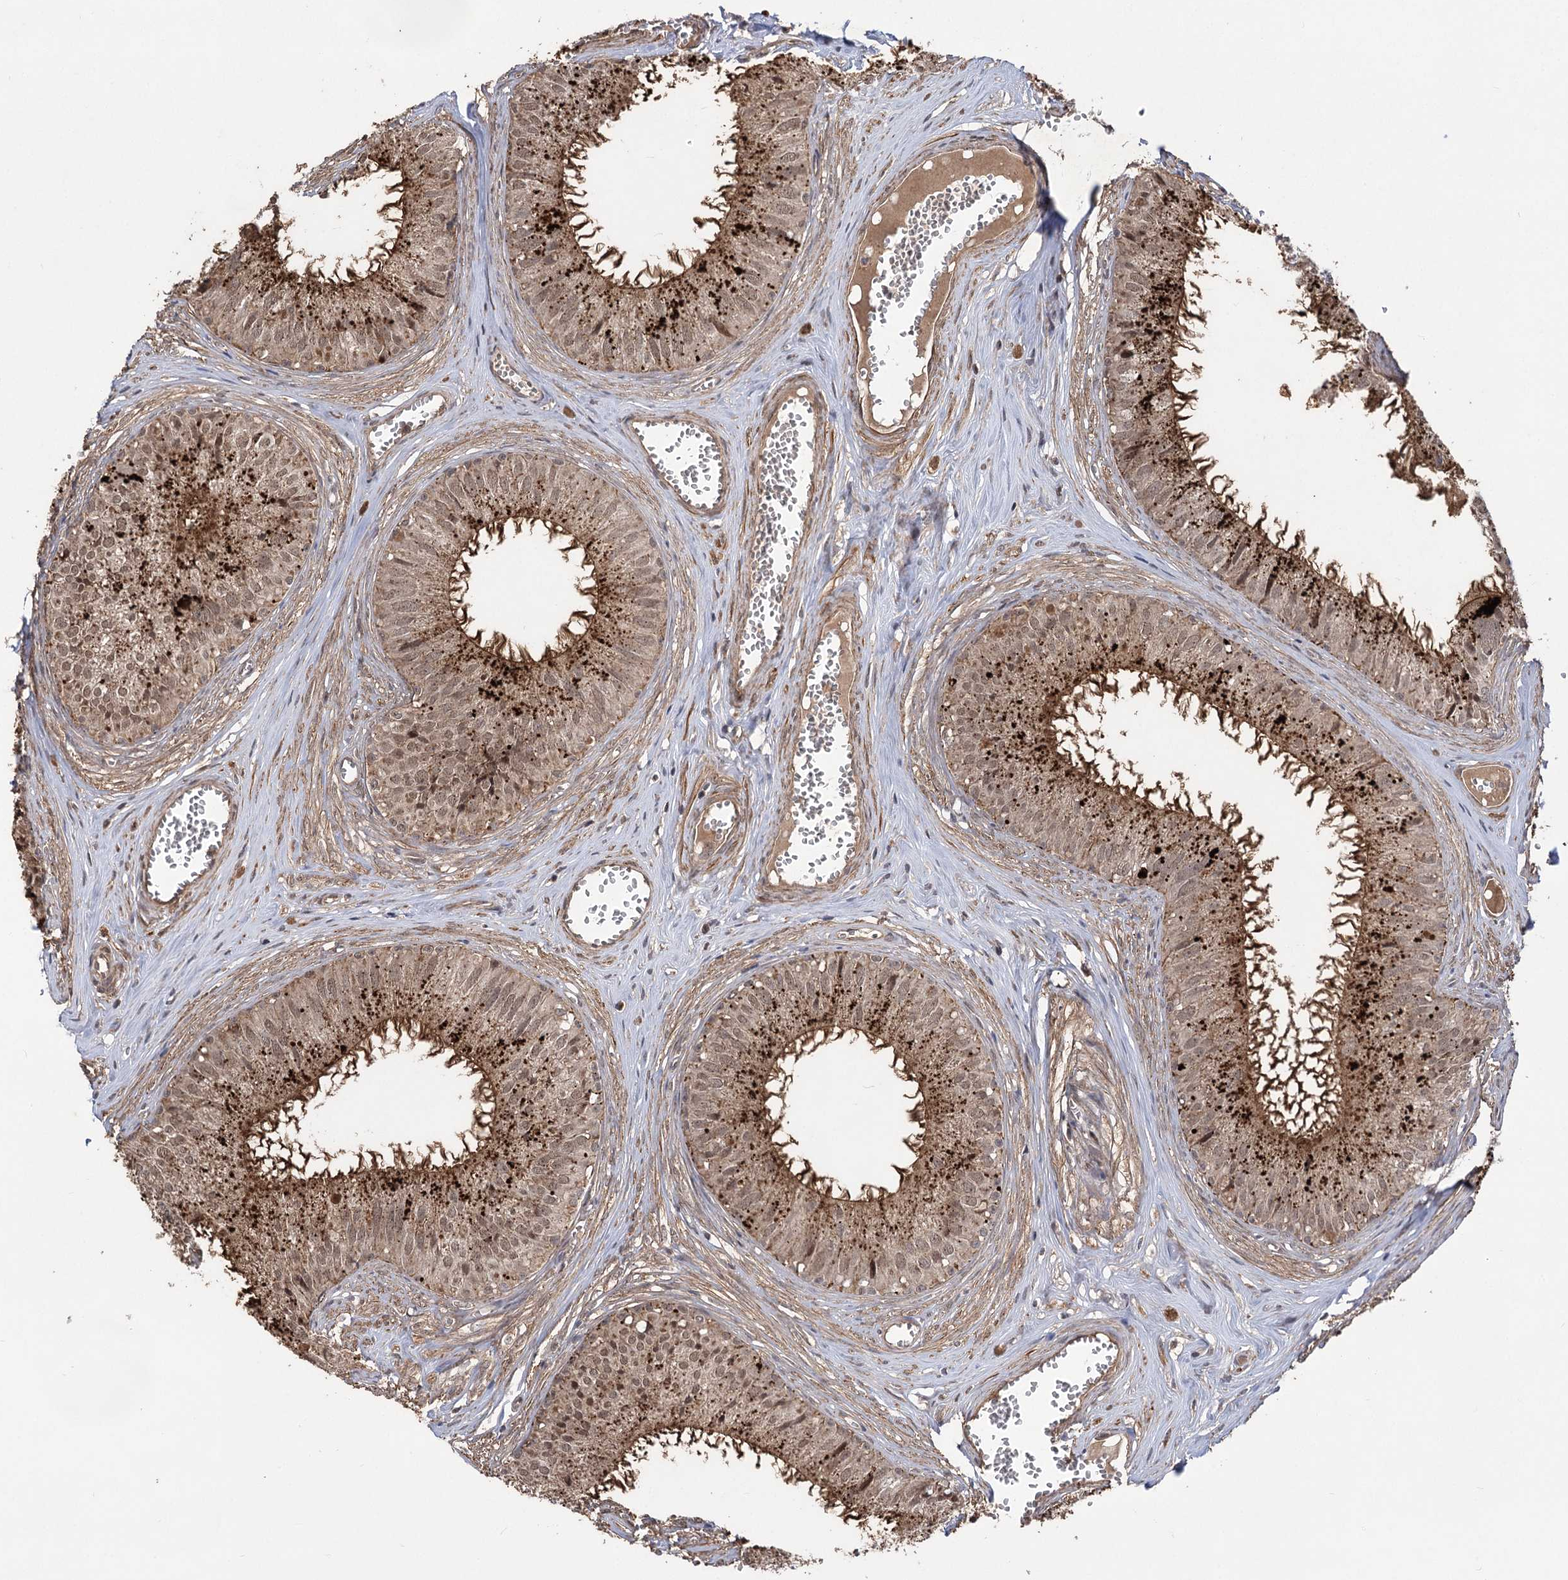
{"staining": {"intensity": "strong", "quantity": ">75%", "location": "cytoplasmic/membranous"}, "tissue": "epididymis", "cell_type": "Glandular cells", "image_type": "normal", "snomed": [{"axis": "morphology", "description": "Normal tissue, NOS"}, {"axis": "topography", "description": "Epididymis"}], "caption": "Glandular cells demonstrate high levels of strong cytoplasmic/membranous positivity in approximately >75% of cells in normal epididymis. (IHC, brightfield microscopy, high magnification).", "gene": "TENM2", "patient": {"sex": "male", "age": 36}}